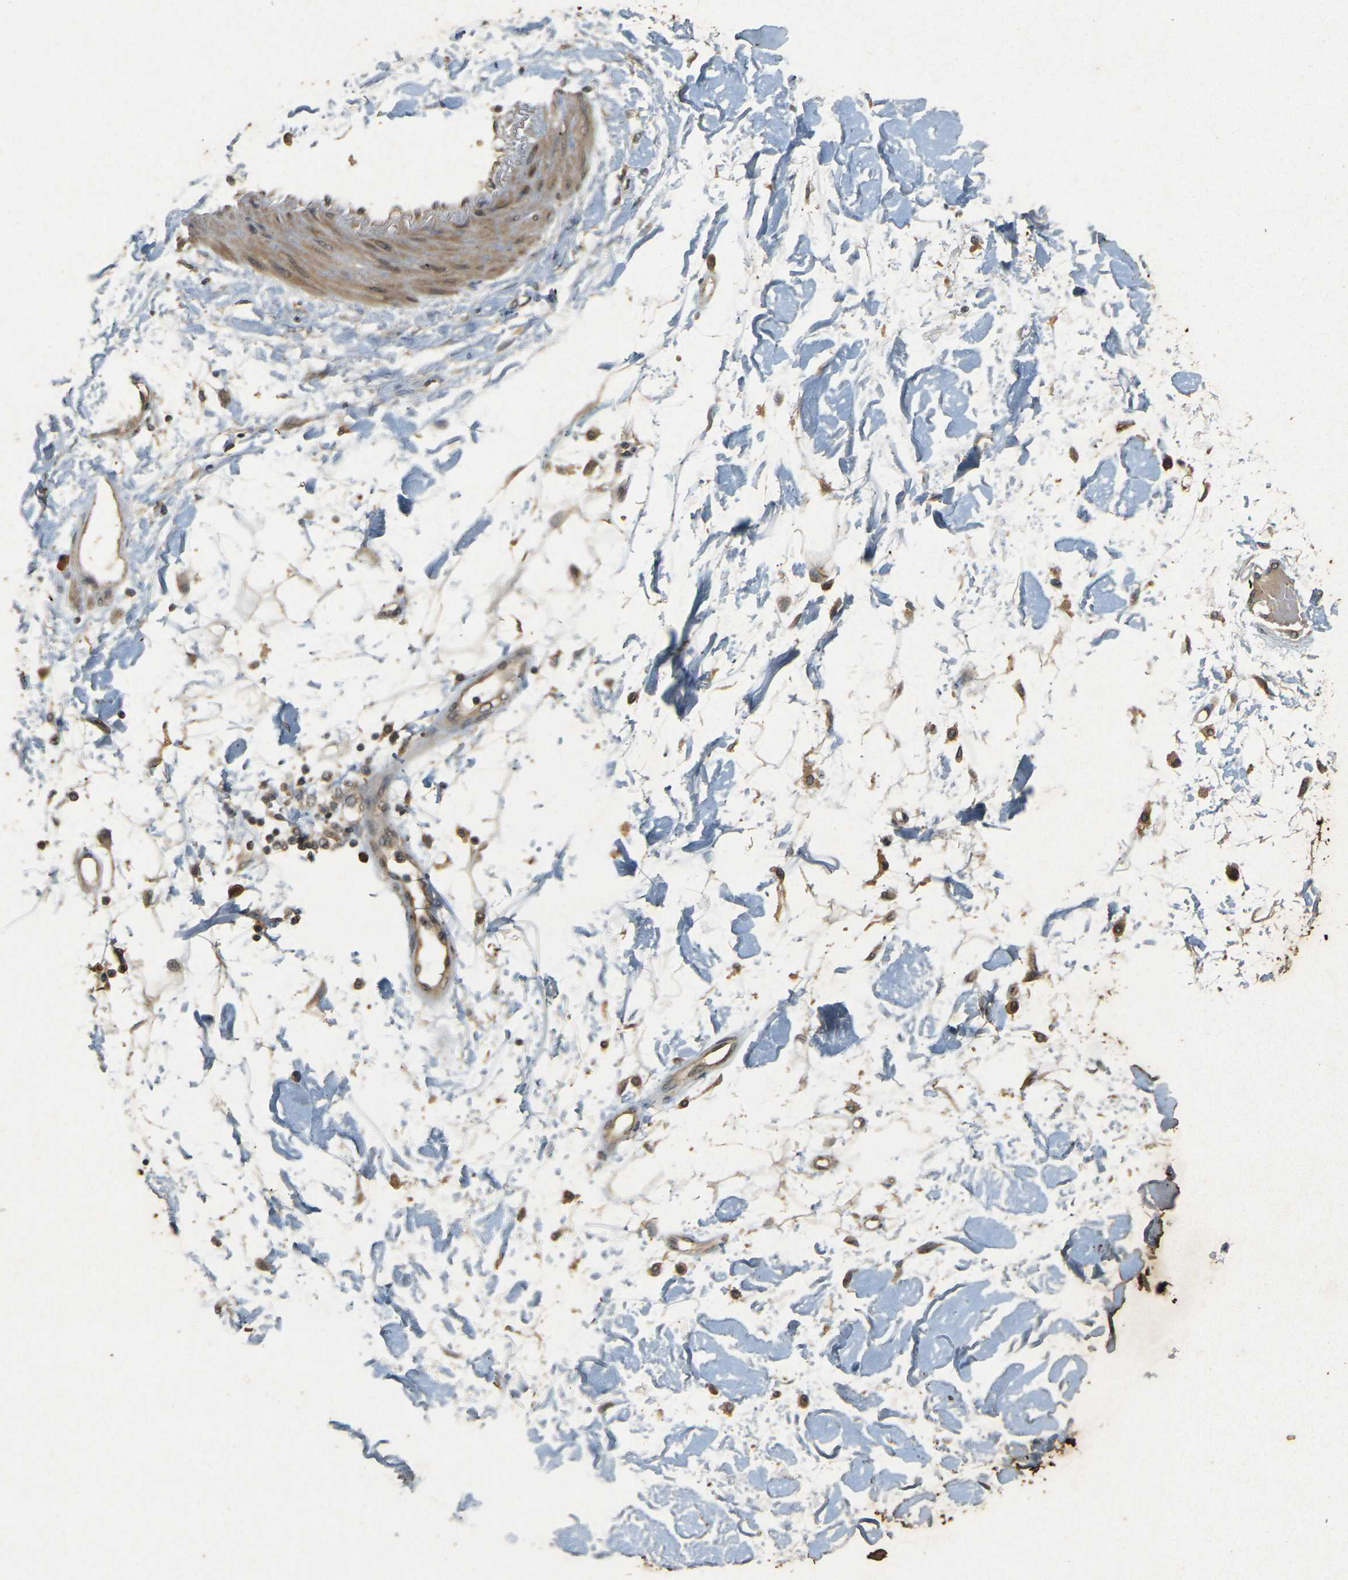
{"staining": {"intensity": "moderate", "quantity": ">75%", "location": "cytoplasmic/membranous"}, "tissue": "adipose tissue", "cell_type": "Adipocytes", "image_type": "normal", "snomed": [{"axis": "morphology", "description": "Squamous cell carcinoma, NOS"}, {"axis": "topography", "description": "Skin"}], "caption": "High-power microscopy captured an immunohistochemistry photomicrograph of benign adipose tissue, revealing moderate cytoplasmic/membranous positivity in about >75% of adipocytes.", "gene": "ERN1", "patient": {"sex": "male", "age": 83}}